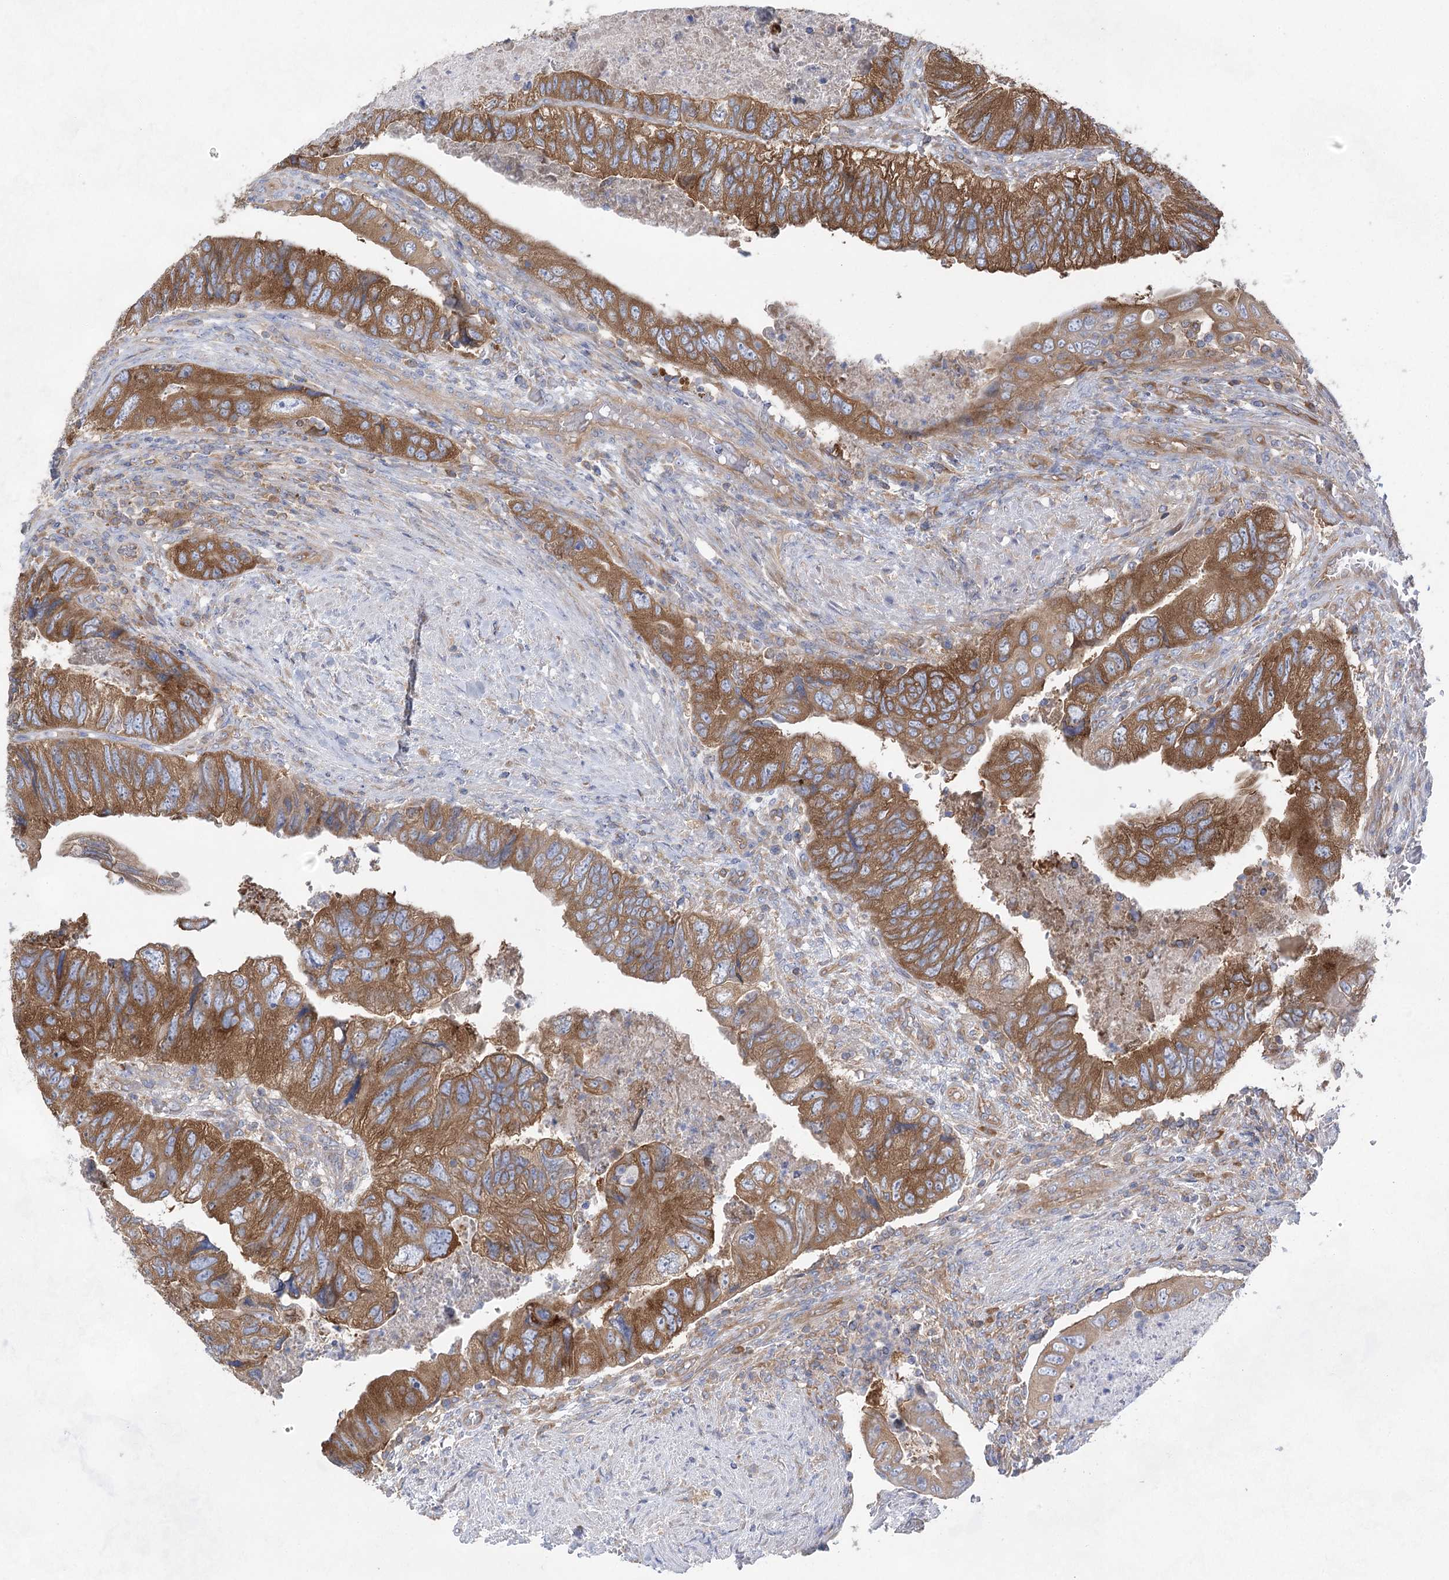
{"staining": {"intensity": "moderate", "quantity": ">75%", "location": "cytoplasmic/membranous"}, "tissue": "colorectal cancer", "cell_type": "Tumor cells", "image_type": "cancer", "snomed": [{"axis": "morphology", "description": "Adenocarcinoma, NOS"}, {"axis": "topography", "description": "Rectum"}], "caption": "IHC histopathology image of neoplastic tissue: colorectal adenocarcinoma stained using IHC exhibits medium levels of moderate protein expression localized specifically in the cytoplasmic/membranous of tumor cells, appearing as a cytoplasmic/membranous brown color.", "gene": "EIF3A", "patient": {"sex": "male", "age": 63}}